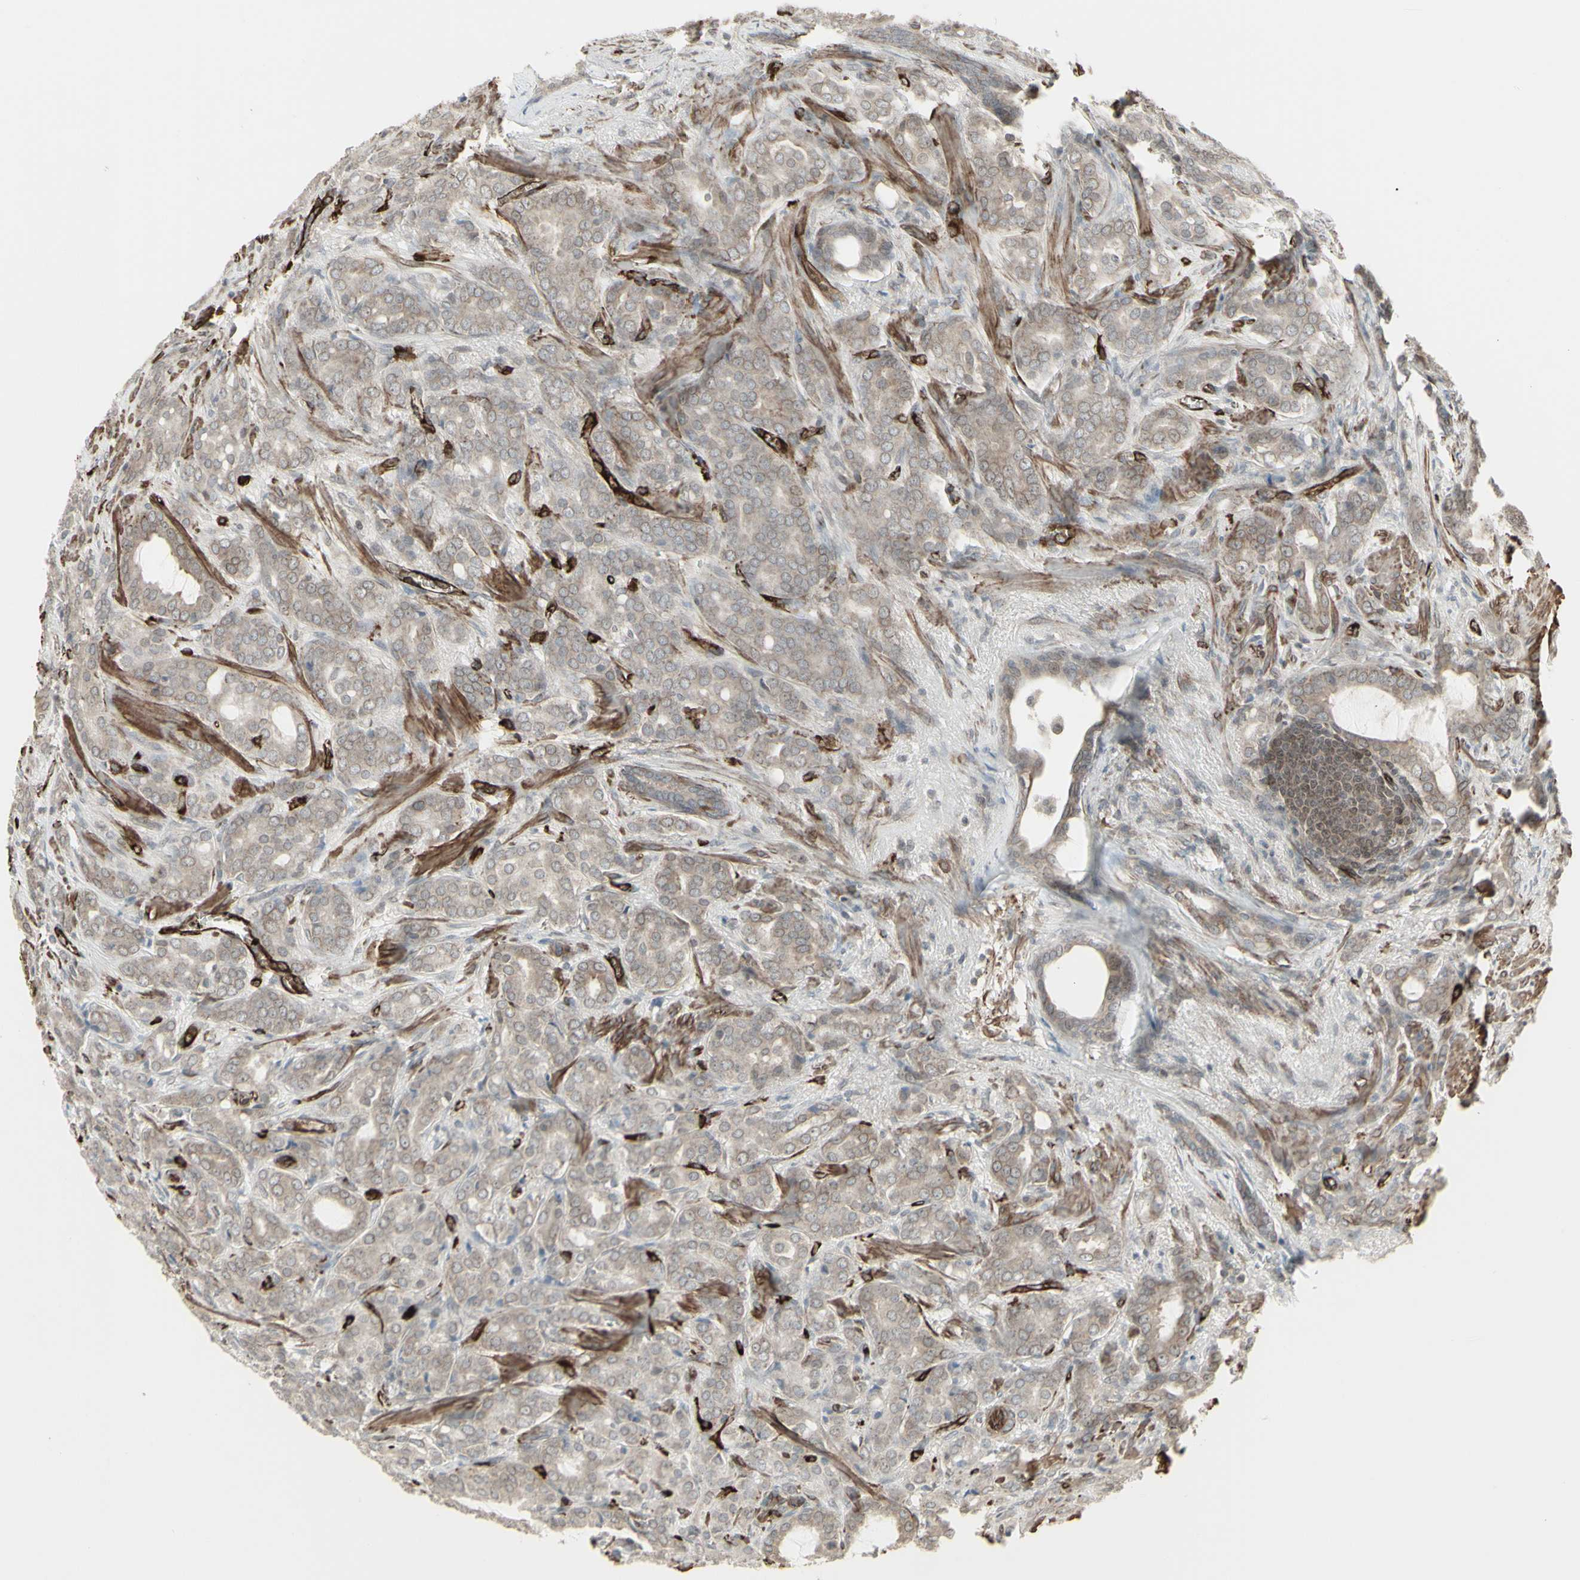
{"staining": {"intensity": "weak", "quantity": "25%-75%", "location": "cytoplasmic/membranous,nuclear"}, "tissue": "prostate cancer", "cell_type": "Tumor cells", "image_type": "cancer", "snomed": [{"axis": "morphology", "description": "Adenocarcinoma, High grade"}, {"axis": "topography", "description": "Prostate"}], "caption": "Prostate high-grade adenocarcinoma was stained to show a protein in brown. There is low levels of weak cytoplasmic/membranous and nuclear positivity in about 25%-75% of tumor cells.", "gene": "DTX3L", "patient": {"sex": "male", "age": 64}}